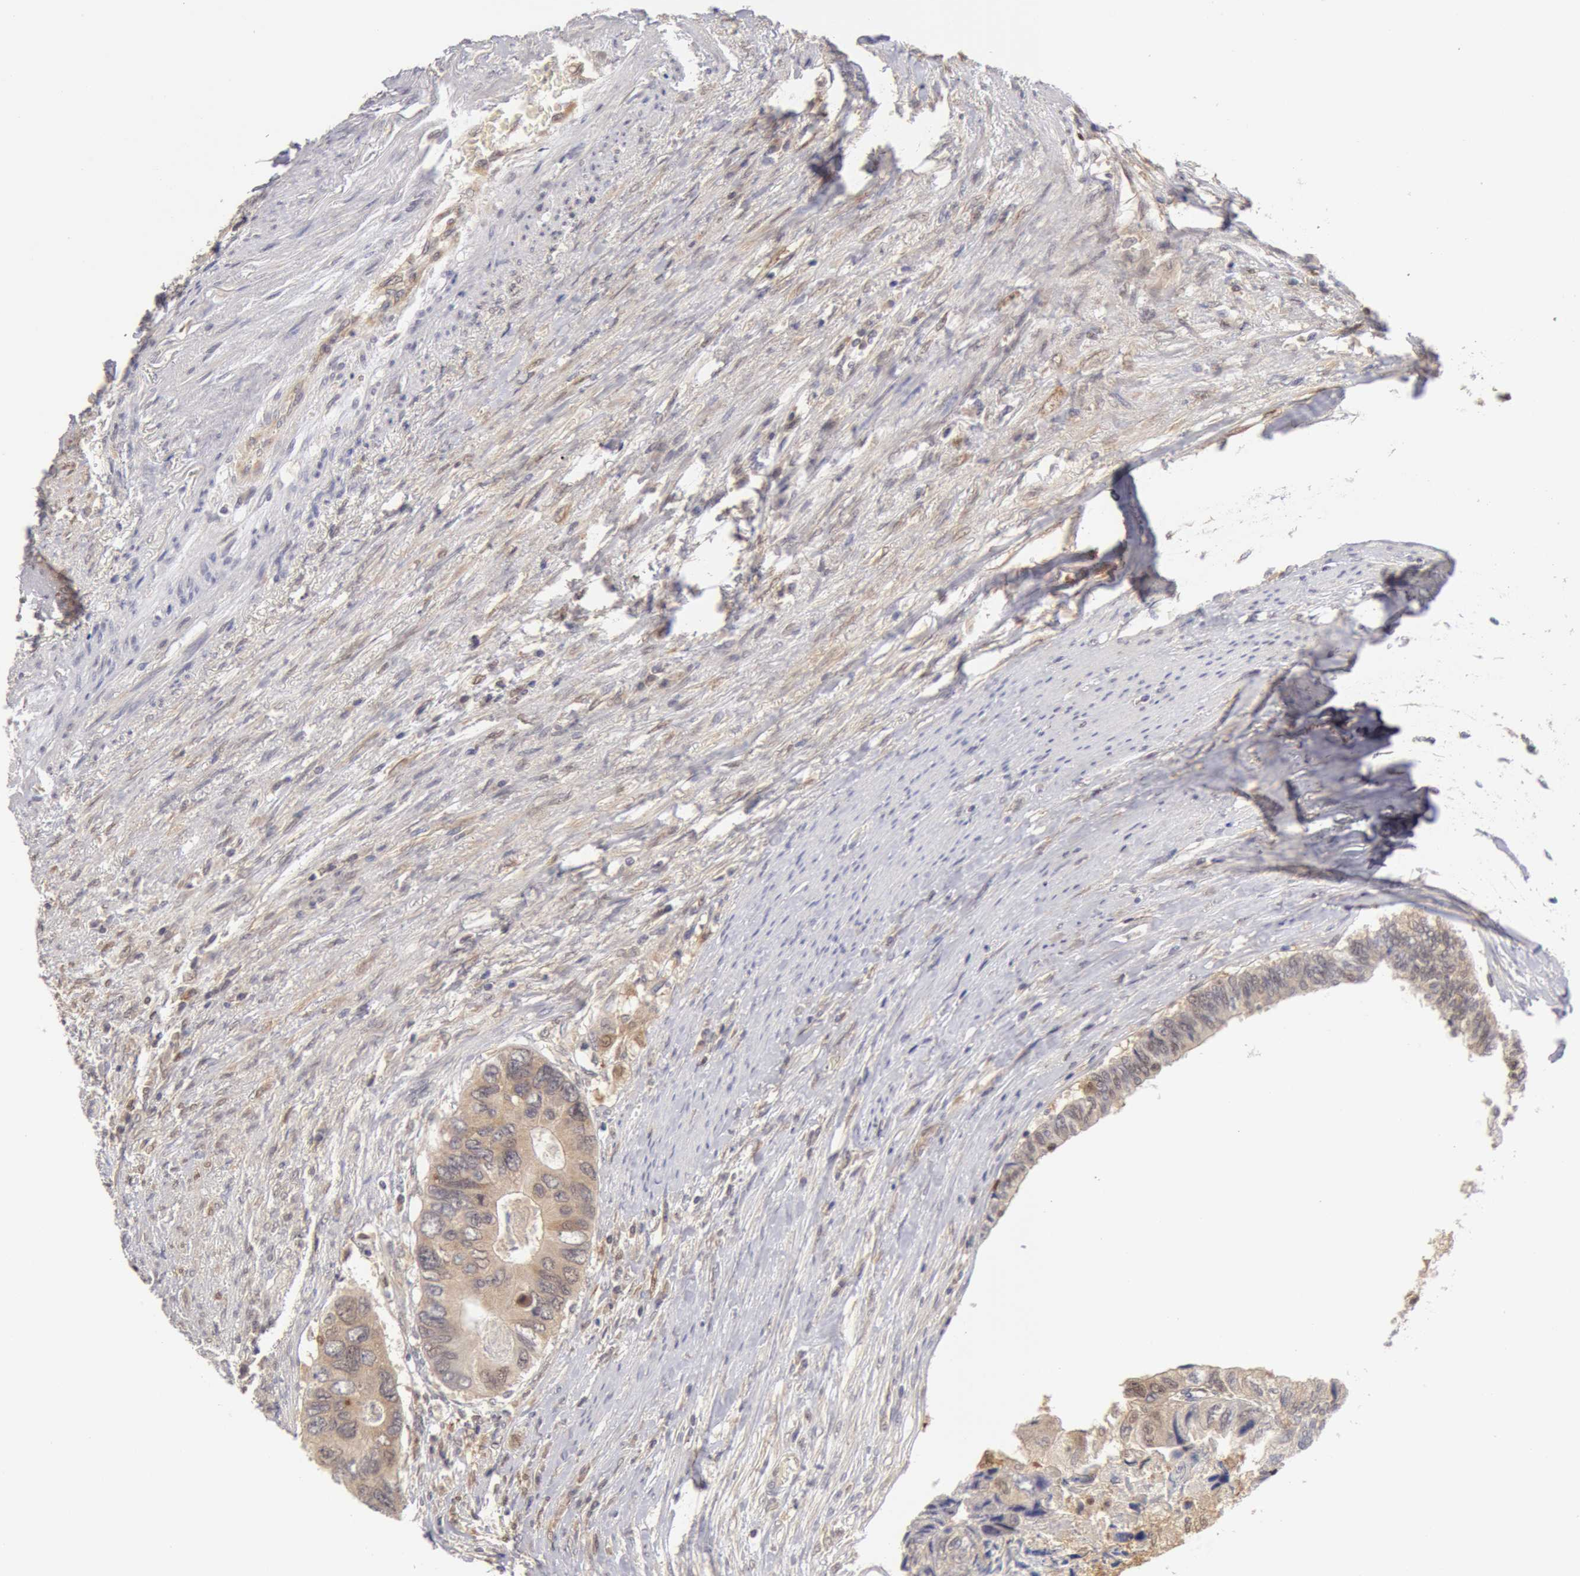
{"staining": {"intensity": "weak", "quantity": "25%-75%", "location": "cytoplasmic/membranous"}, "tissue": "colorectal cancer", "cell_type": "Tumor cells", "image_type": "cancer", "snomed": [{"axis": "morphology", "description": "Adenocarcinoma, NOS"}, {"axis": "topography", "description": "Rectum"}], "caption": "Protein expression analysis of colorectal cancer reveals weak cytoplasmic/membranous positivity in approximately 25%-75% of tumor cells. (Stains: DAB (3,3'-diaminobenzidine) in brown, nuclei in blue, Microscopy: brightfield microscopy at high magnification).", "gene": "TXNRD1", "patient": {"sex": "female", "age": 82}}